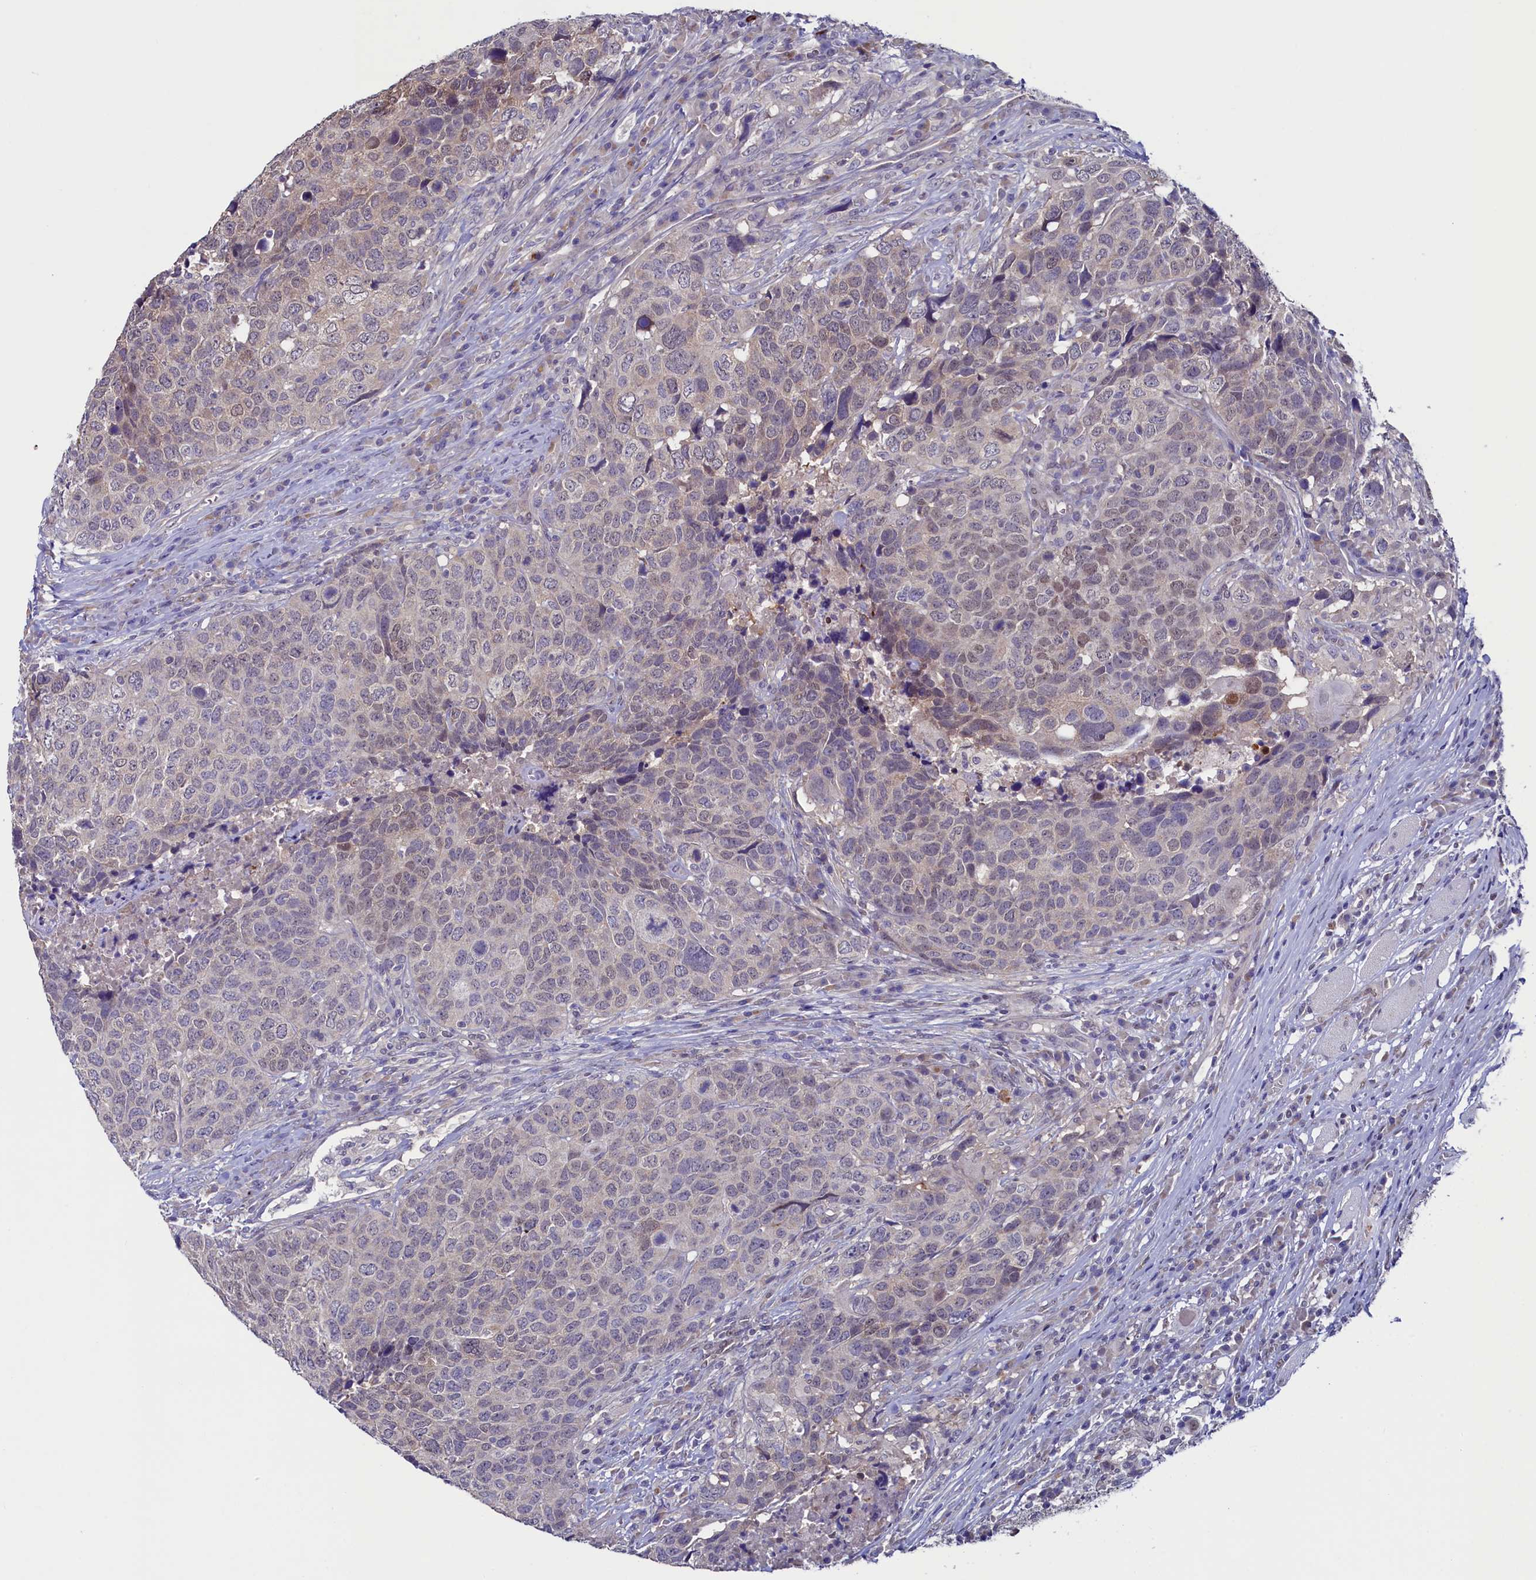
{"staining": {"intensity": "weak", "quantity": "25%-75%", "location": "nuclear"}, "tissue": "head and neck cancer", "cell_type": "Tumor cells", "image_type": "cancer", "snomed": [{"axis": "morphology", "description": "Squamous cell carcinoma, NOS"}, {"axis": "topography", "description": "Head-Neck"}], "caption": "Immunohistochemical staining of head and neck cancer (squamous cell carcinoma) demonstrates low levels of weak nuclear staining in approximately 25%-75% of tumor cells. The staining was performed using DAB (3,3'-diaminobenzidine) to visualize the protein expression in brown, while the nuclei were stained in blue with hematoxylin (Magnification: 20x).", "gene": "FLYWCH2", "patient": {"sex": "male", "age": 66}}